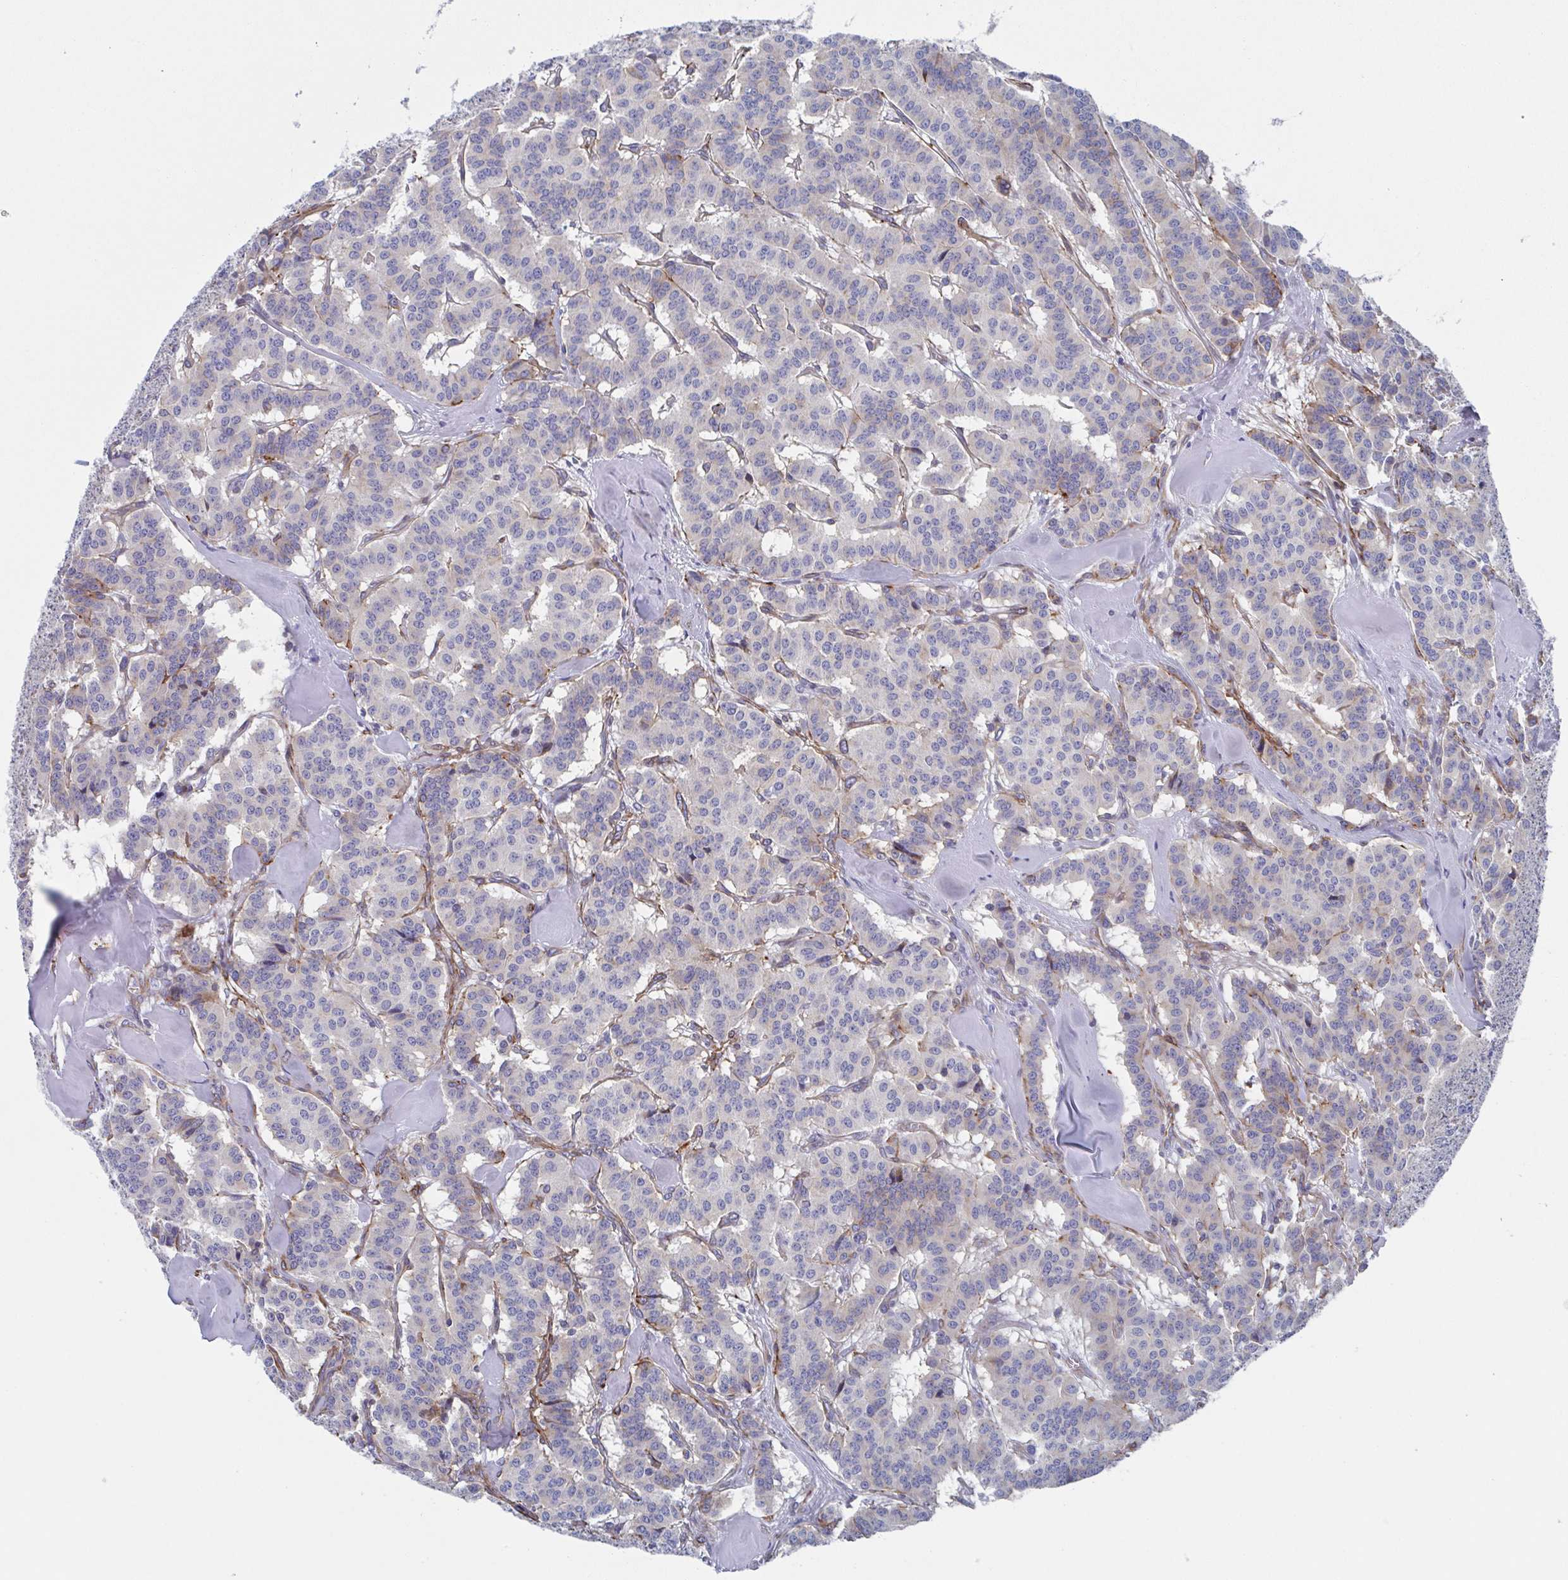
{"staining": {"intensity": "negative", "quantity": "none", "location": "none"}, "tissue": "carcinoid", "cell_type": "Tumor cells", "image_type": "cancer", "snomed": [{"axis": "morphology", "description": "Normal tissue, NOS"}, {"axis": "morphology", "description": "Carcinoid, malignant, NOS"}, {"axis": "topography", "description": "Lung"}], "caption": "A high-resolution micrograph shows immunohistochemistry staining of malignant carcinoid, which demonstrates no significant staining in tumor cells. (DAB IHC, high magnification).", "gene": "KLC3", "patient": {"sex": "female", "age": 46}}